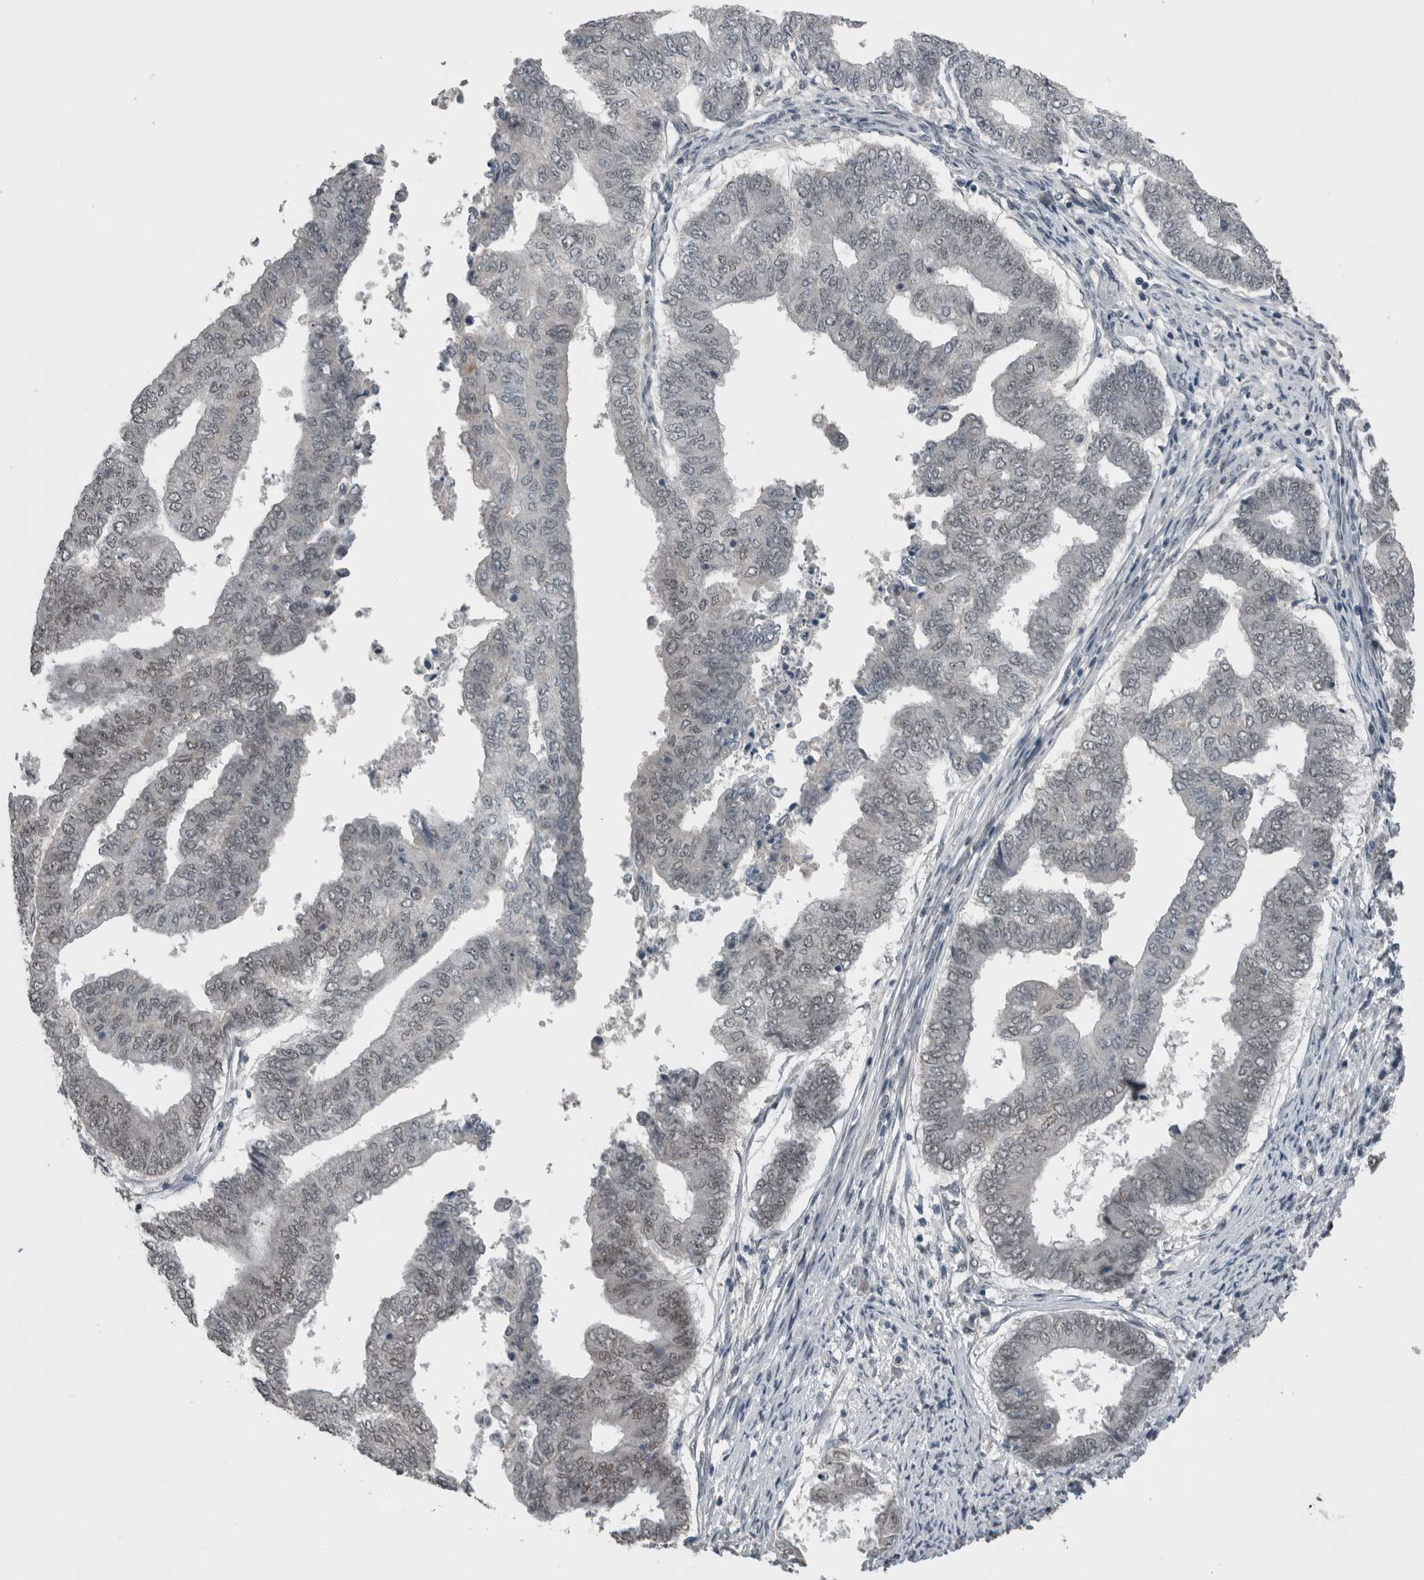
{"staining": {"intensity": "weak", "quantity": "<25%", "location": "nuclear"}, "tissue": "endometrial cancer", "cell_type": "Tumor cells", "image_type": "cancer", "snomed": [{"axis": "morphology", "description": "Polyp, NOS"}, {"axis": "morphology", "description": "Adenocarcinoma, NOS"}, {"axis": "morphology", "description": "Adenoma, NOS"}, {"axis": "topography", "description": "Endometrium"}], "caption": "A histopathology image of human endometrial cancer is negative for staining in tumor cells.", "gene": "ZBTB21", "patient": {"sex": "female", "age": 79}}